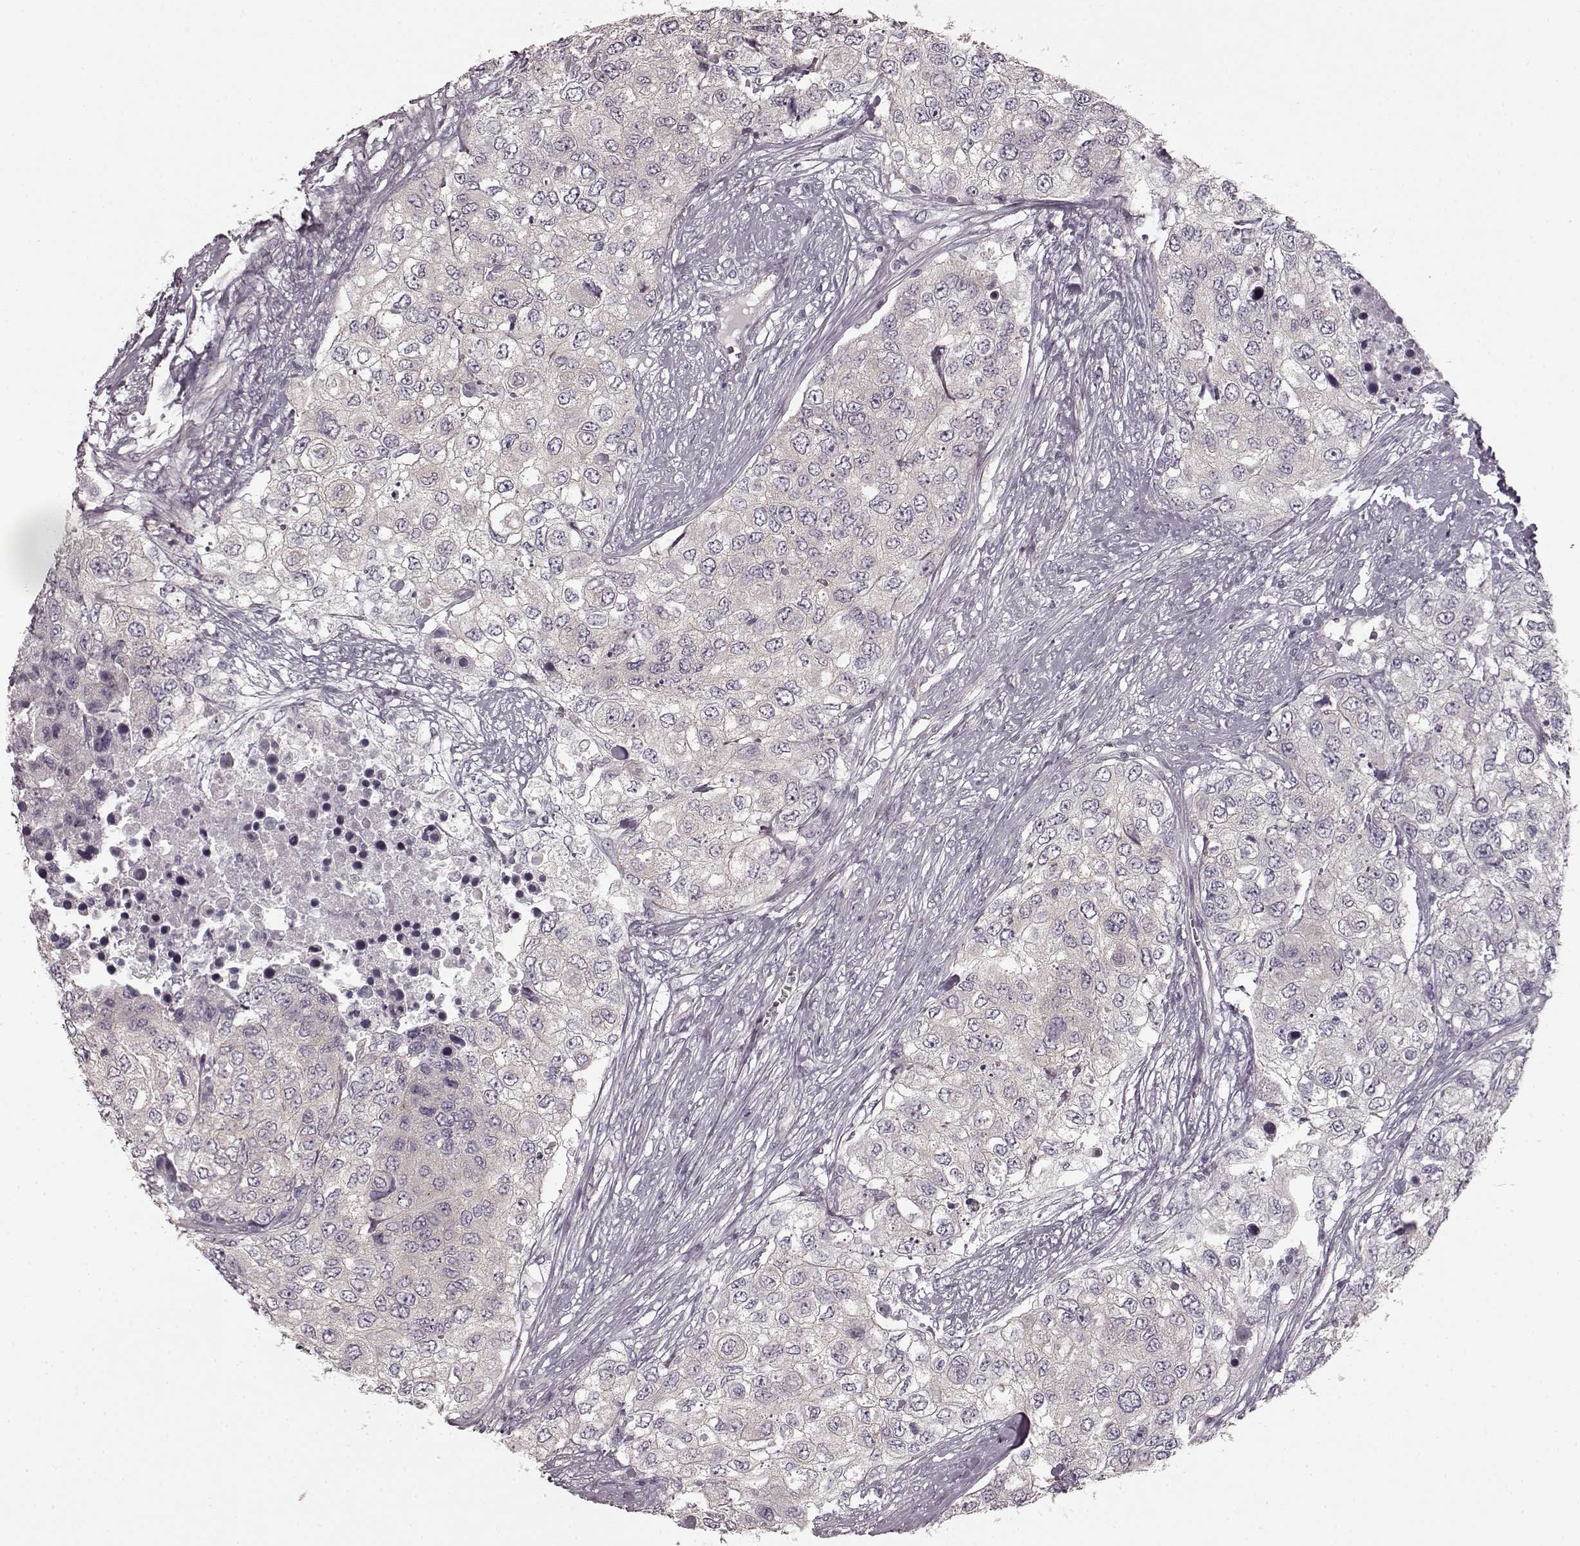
{"staining": {"intensity": "negative", "quantity": "none", "location": "none"}, "tissue": "urothelial cancer", "cell_type": "Tumor cells", "image_type": "cancer", "snomed": [{"axis": "morphology", "description": "Urothelial carcinoma, High grade"}, {"axis": "topography", "description": "Urinary bladder"}], "caption": "The histopathology image displays no staining of tumor cells in high-grade urothelial carcinoma.", "gene": "PRKCE", "patient": {"sex": "female", "age": 78}}